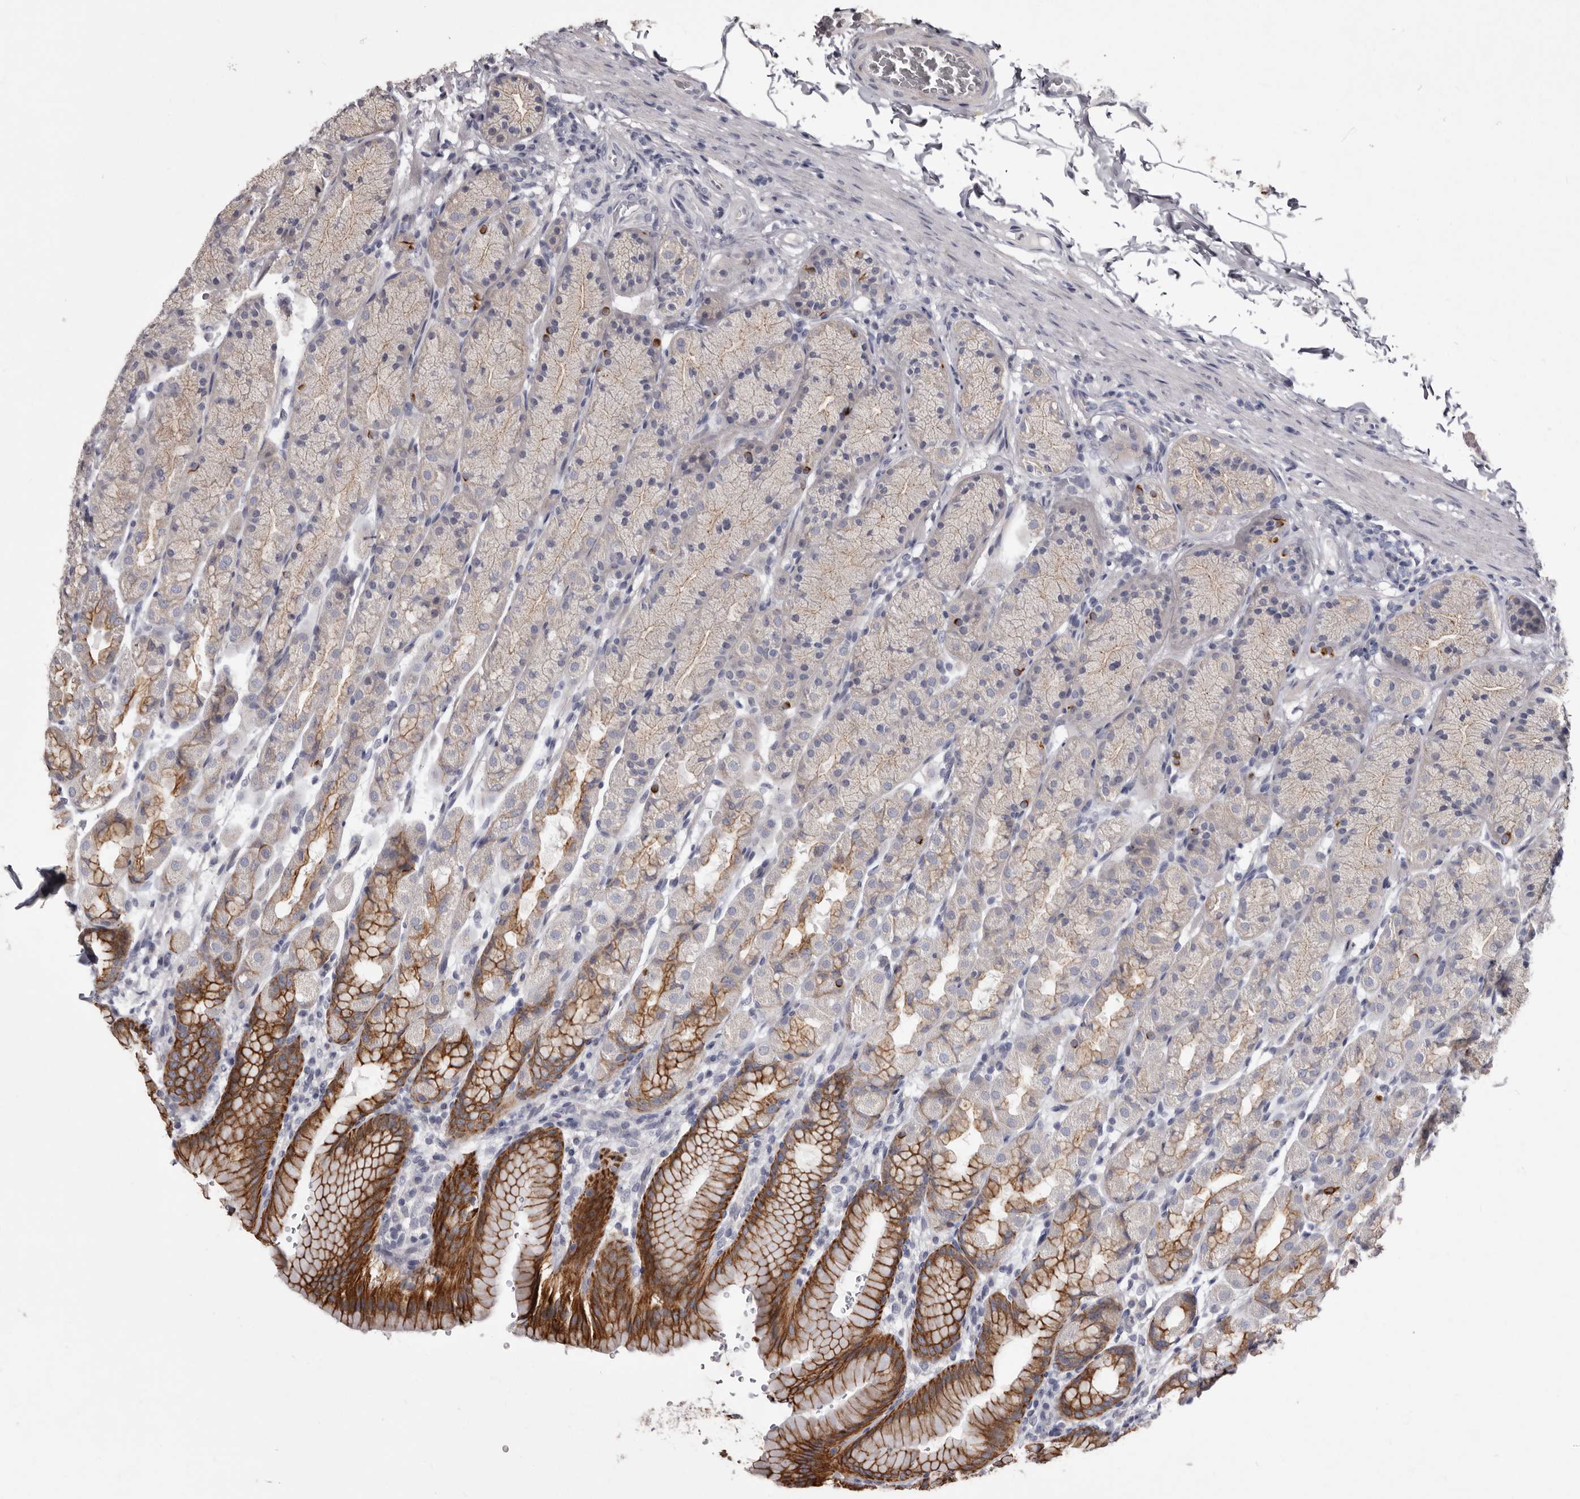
{"staining": {"intensity": "strong", "quantity": "<25%", "location": "cytoplasmic/membranous"}, "tissue": "stomach", "cell_type": "Glandular cells", "image_type": "normal", "snomed": [{"axis": "morphology", "description": "Normal tissue, NOS"}, {"axis": "topography", "description": "Stomach"}], "caption": "Stomach stained with IHC exhibits strong cytoplasmic/membranous expression in approximately <25% of glandular cells.", "gene": "LPAR6", "patient": {"sex": "male", "age": 42}}